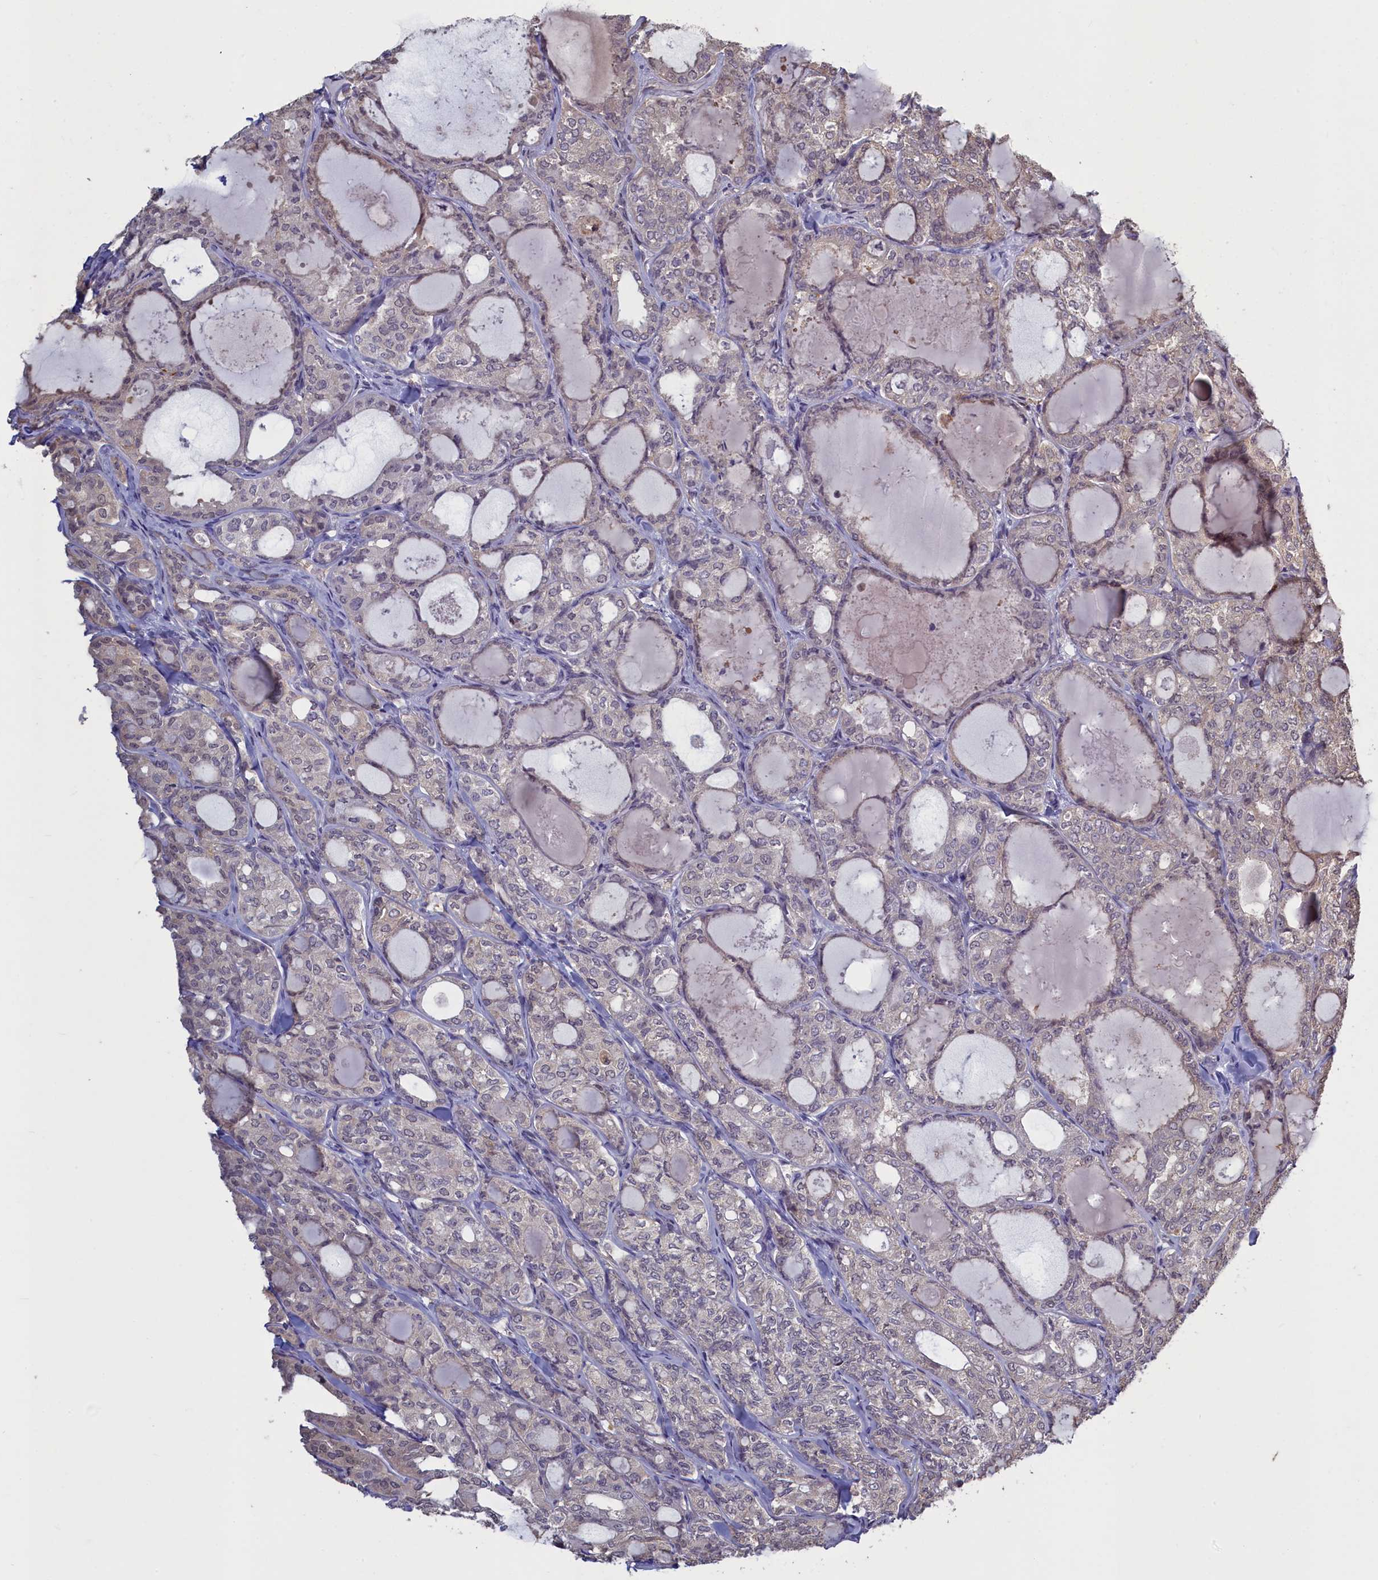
{"staining": {"intensity": "weak", "quantity": "<25%", "location": "nuclear"}, "tissue": "thyroid cancer", "cell_type": "Tumor cells", "image_type": "cancer", "snomed": [{"axis": "morphology", "description": "Follicular adenoma carcinoma, NOS"}, {"axis": "topography", "description": "Thyroid gland"}], "caption": "High power microscopy histopathology image of an immunohistochemistry (IHC) image of follicular adenoma carcinoma (thyroid), revealing no significant expression in tumor cells. Brightfield microscopy of IHC stained with DAB (brown) and hematoxylin (blue), captured at high magnification.", "gene": "UCHL3", "patient": {"sex": "male", "age": 75}}